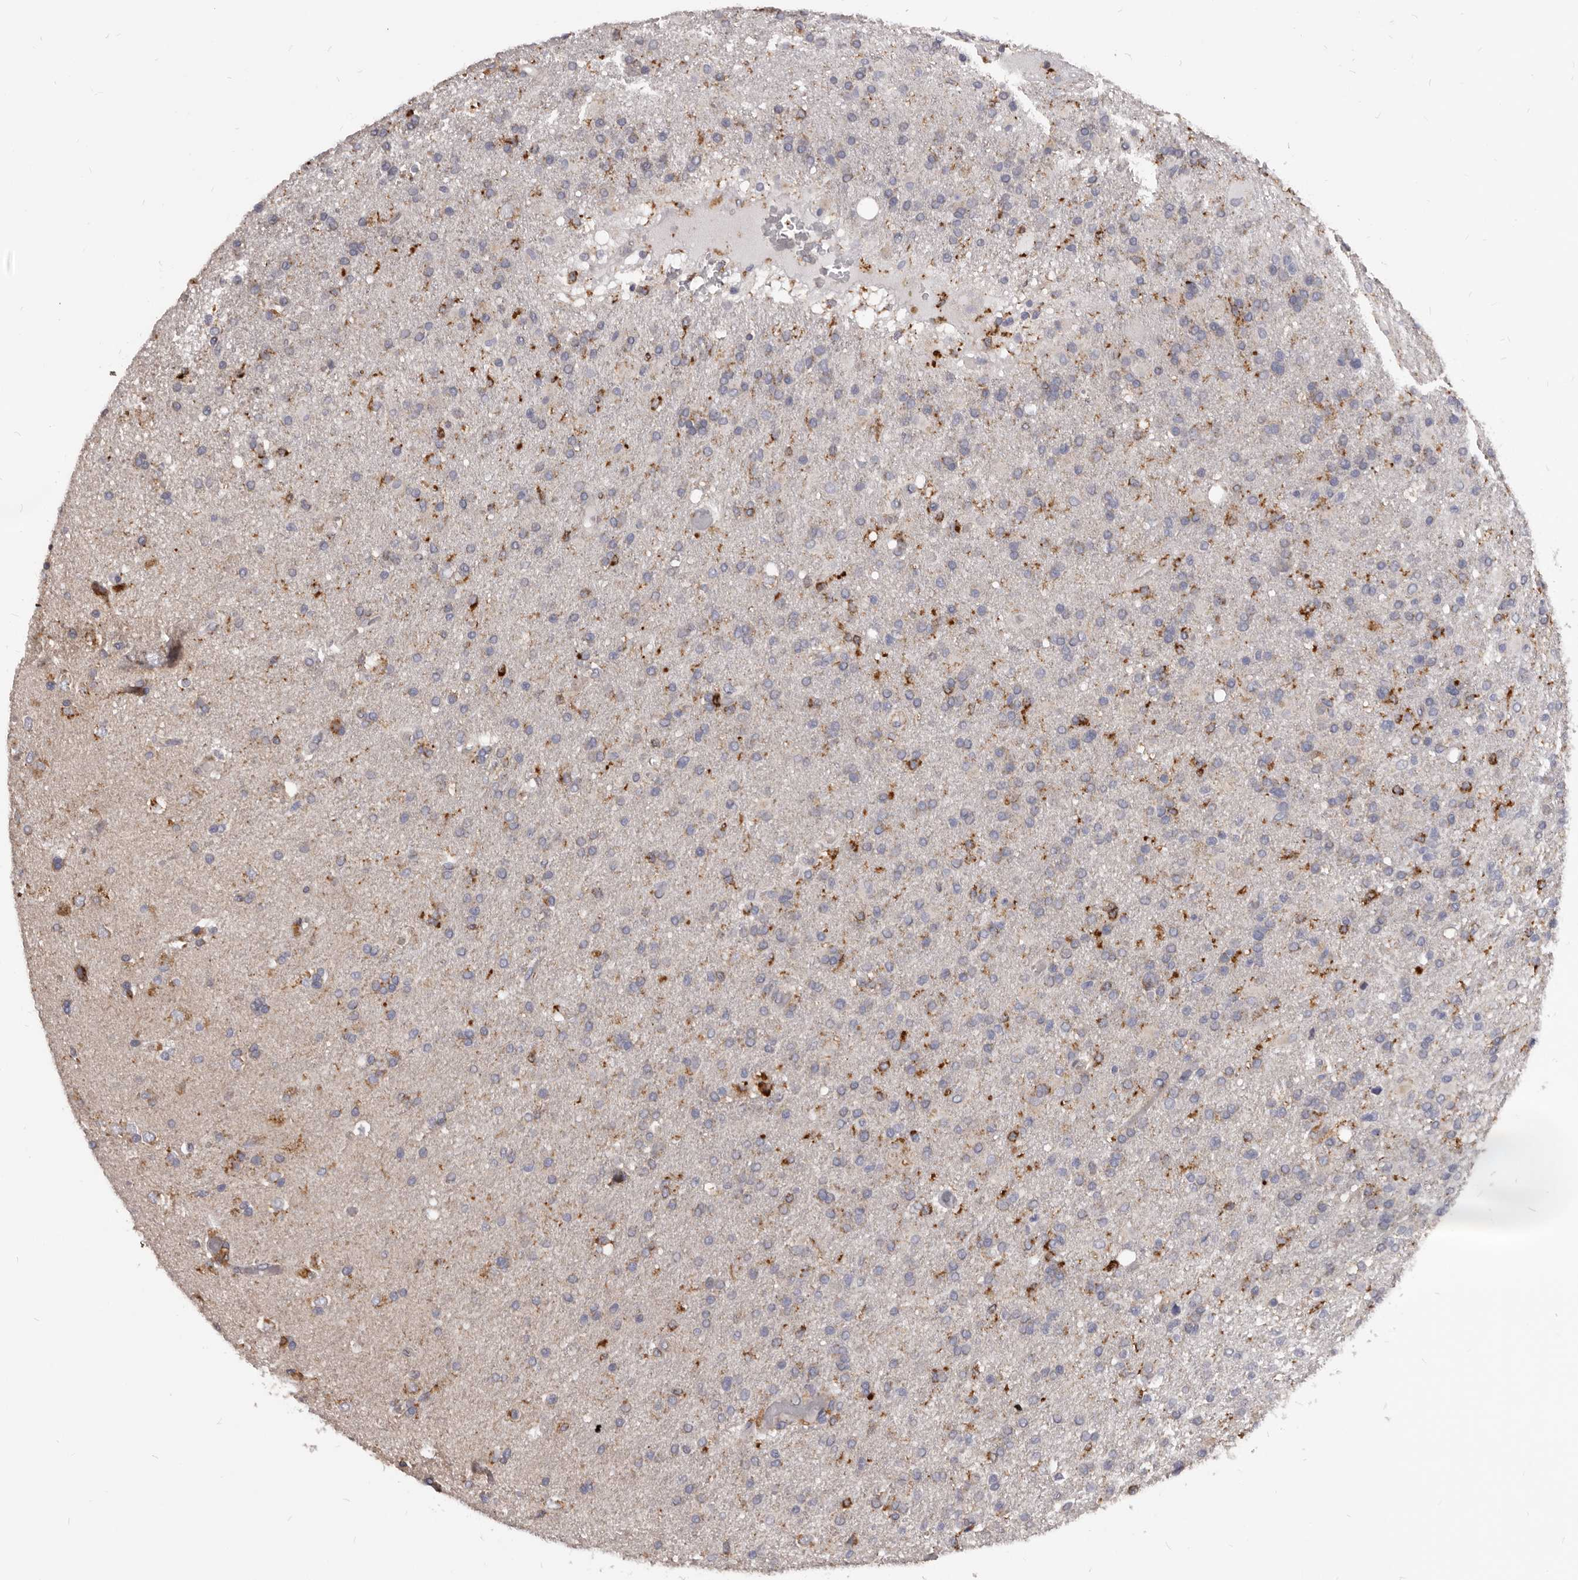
{"staining": {"intensity": "moderate", "quantity": "<25%", "location": "cytoplasmic/membranous"}, "tissue": "glioma", "cell_type": "Tumor cells", "image_type": "cancer", "snomed": [{"axis": "morphology", "description": "Glioma, malignant, High grade"}, {"axis": "topography", "description": "Brain"}], "caption": "Human glioma stained with a brown dye demonstrates moderate cytoplasmic/membranous positive staining in about <25% of tumor cells.", "gene": "PI4K2A", "patient": {"sex": "male", "age": 72}}